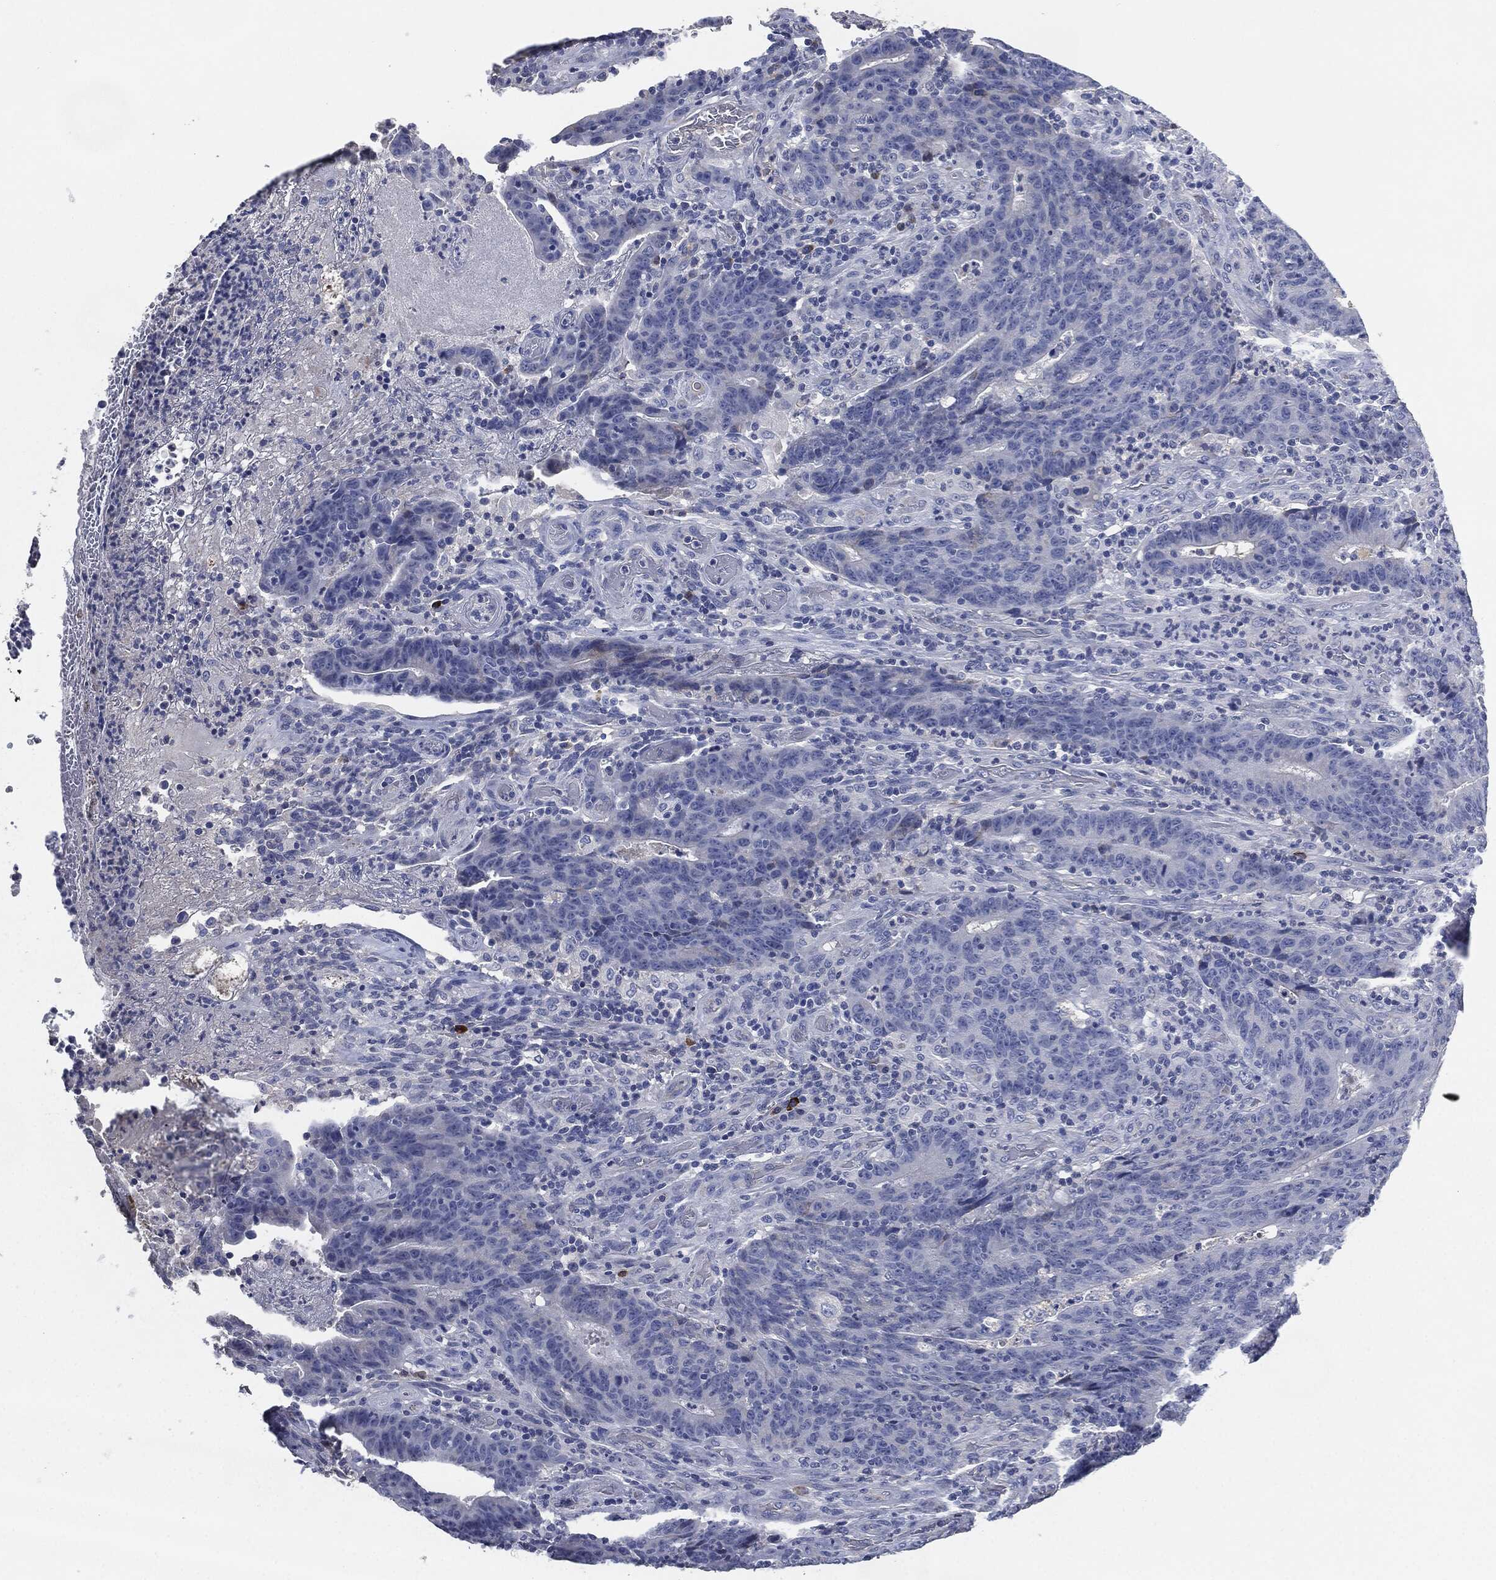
{"staining": {"intensity": "negative", "quantity": "none", "location": "none"}, "tissue": "colorectal cancer", "cell_type": "Tumor cells", "image_type": "cancer", "snomed": [{"axis": "morphology", "description": "Adenocarcinoma, NOS"}, {"axis": "topography", "description": "Colon"}], "caption": "High power microscopy histopathology image of an IHC image of colorectal cancer, revealing no significant expression in tumor cells. (Brightfield microscopy of DAB IHC at high magnification).", "gene": "CD27", "patient": {"sex": "female", "age": 75}}